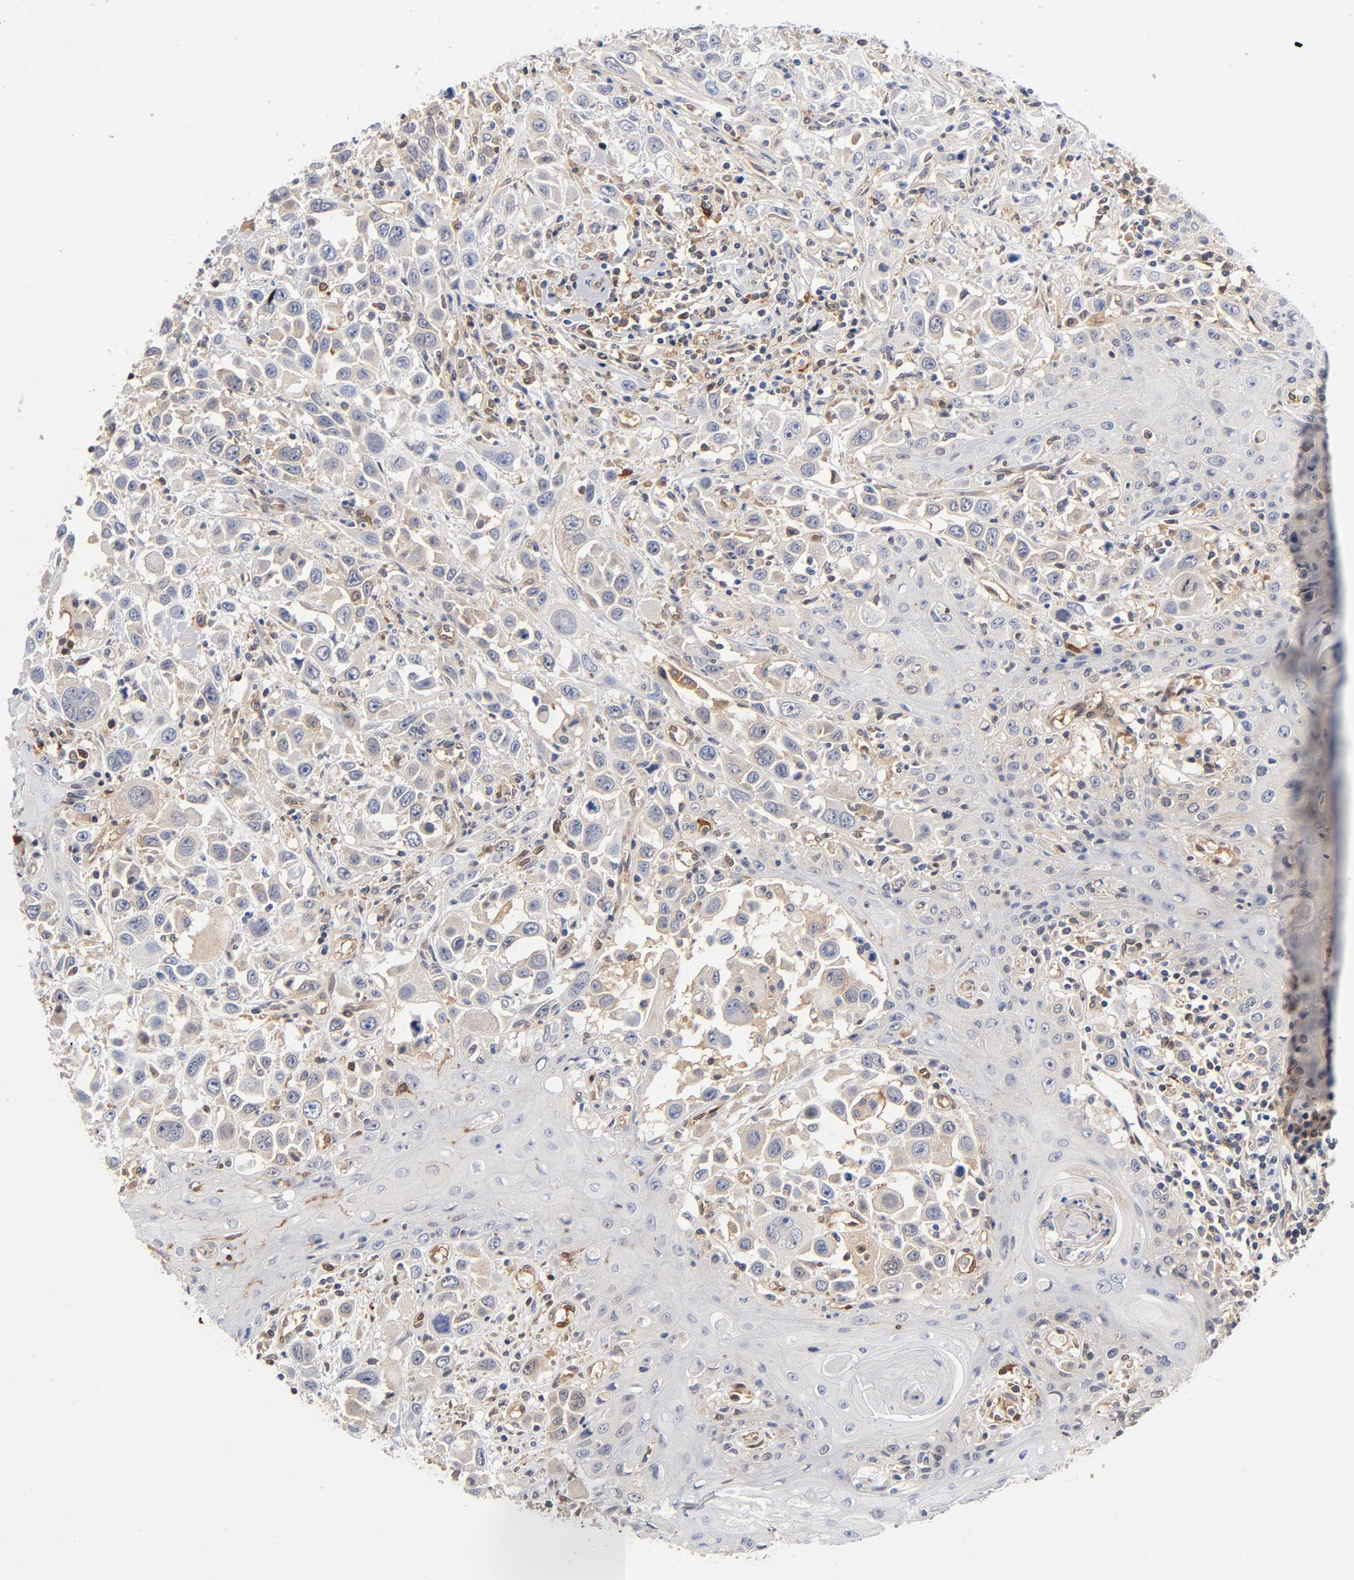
{"staining": {"intensity": "negative", "quantity": "none", "location": "none"}, "tissue": "head and neck cancer", "cell_type": "Tumor cells", "image_type": "cancer", "snomed": [{"axis": "morphology", "description": "Squamous cell carcinoma, NOS"}, {"axis": "topography", "description": "Oral tissue"}, {"axis": "topography", "description": "Head-Neck"}], "caption": "Head and neck squamous cell carcinoma was stained to show a protein in brown. There is no significant expression in tumor cells. (Stains: DAB (3,3'-diaminobenzidine) immunohistochemistry (IHC) with hematoxylin counter stain, Microscopy: brightfield microscopy at high magnification).", "gene": "ASMTL", "patient": {"sex": "female", "age": 76}}